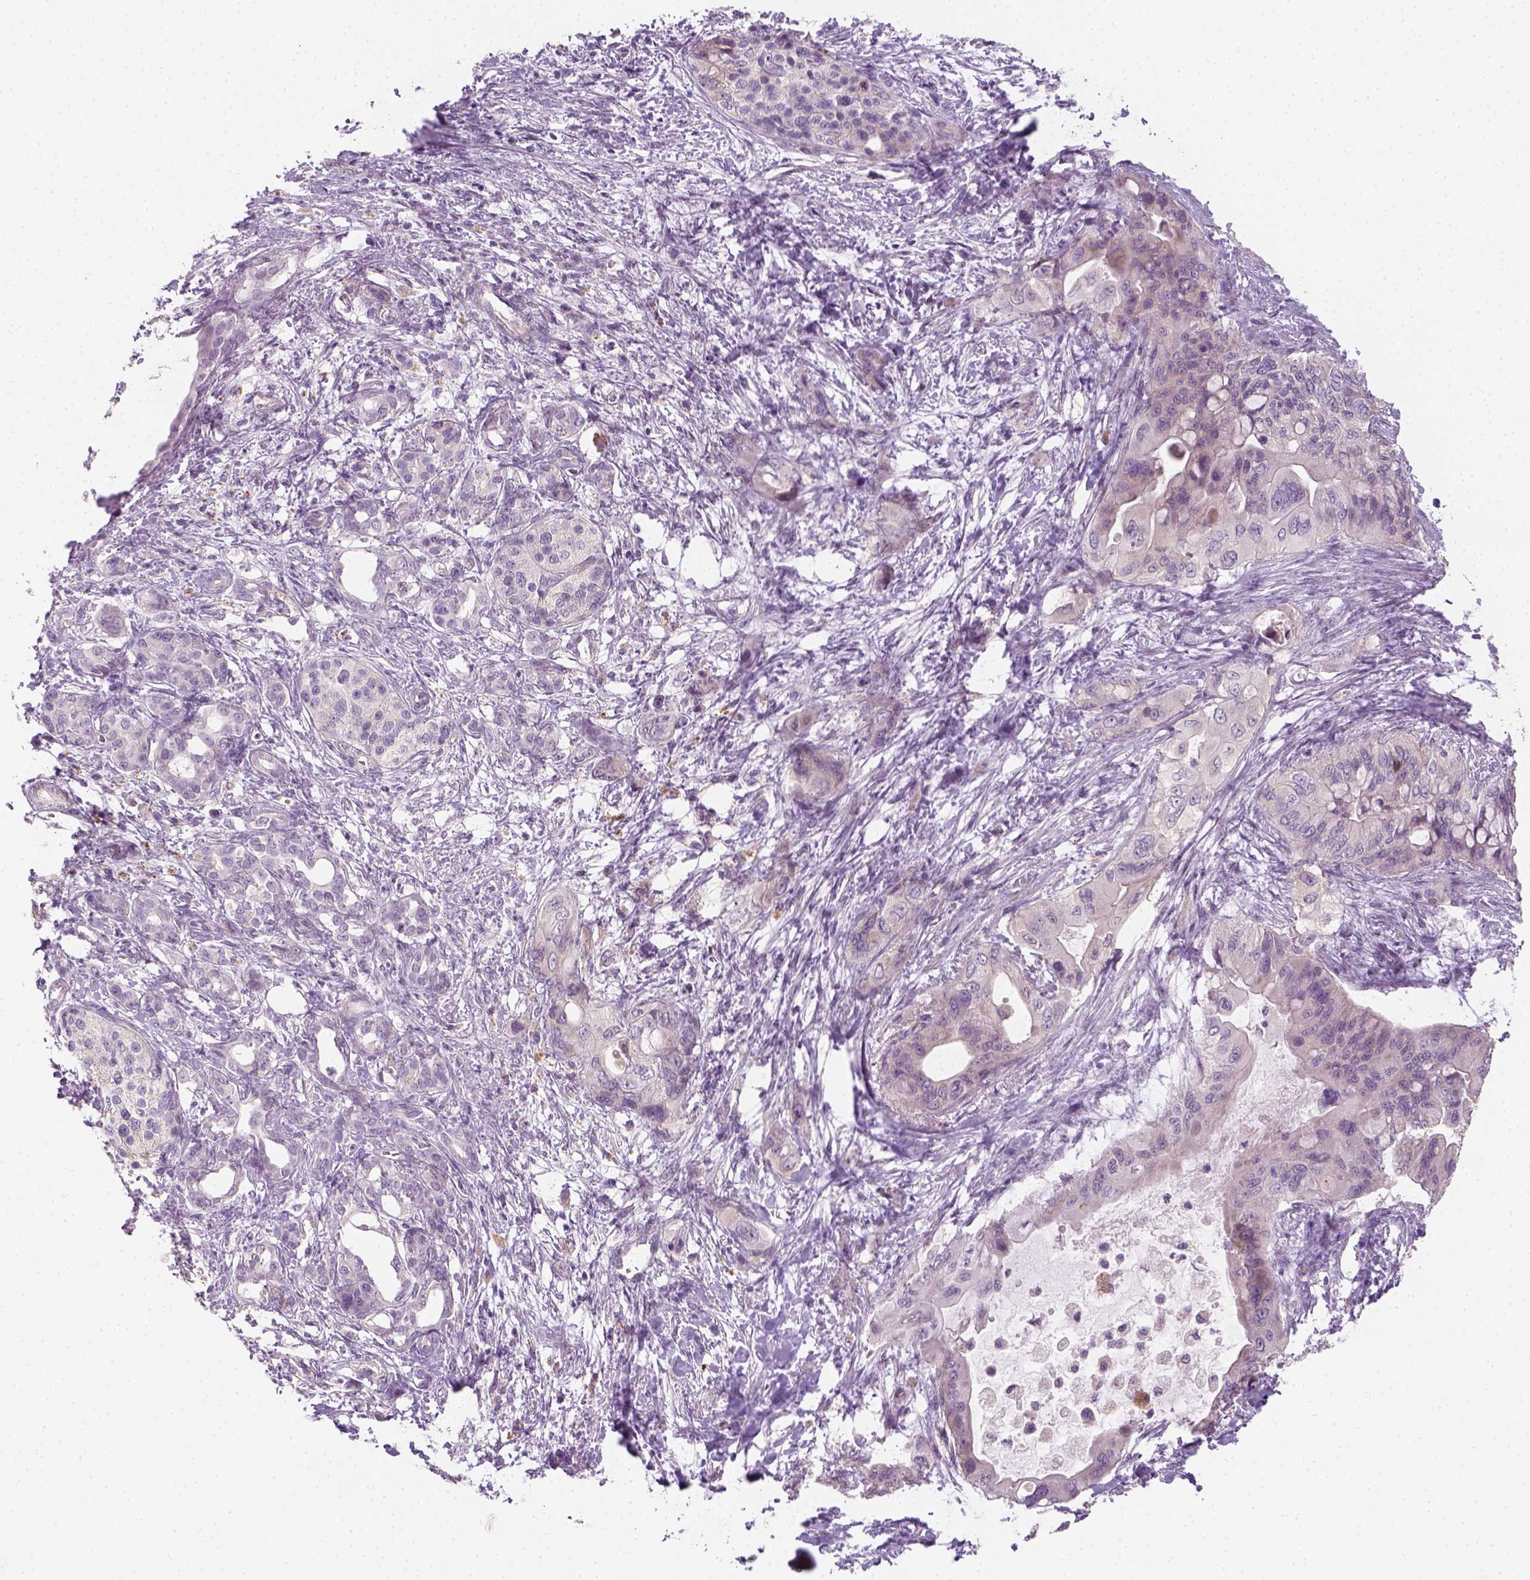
{"staining": {"intensity": "negative", "quantity": "none", "location": "none"}, "tissue": "pancreatic cancer", "cell_type": "Tumor cells", "image_type": "cancer", "snomed": [{"axis": "morphology", "description": "Adenocarcinoma, NOS"}, {"axis": "topography", "description": "Pancreas"}], "caption": "This is a histopathology image of IHC staining of adenocarcinoma (pancreatic), which shows no expression in tumor cells. The staining was performed using DAB (3,3'-diaminobenzidine) to visualize the protein expression in brown, while the nuclei were stained in blue with hematoxylin (Magnification: 20x).", "gene": "FAM163B", "patient": {"sex": "male", "age": 71}}